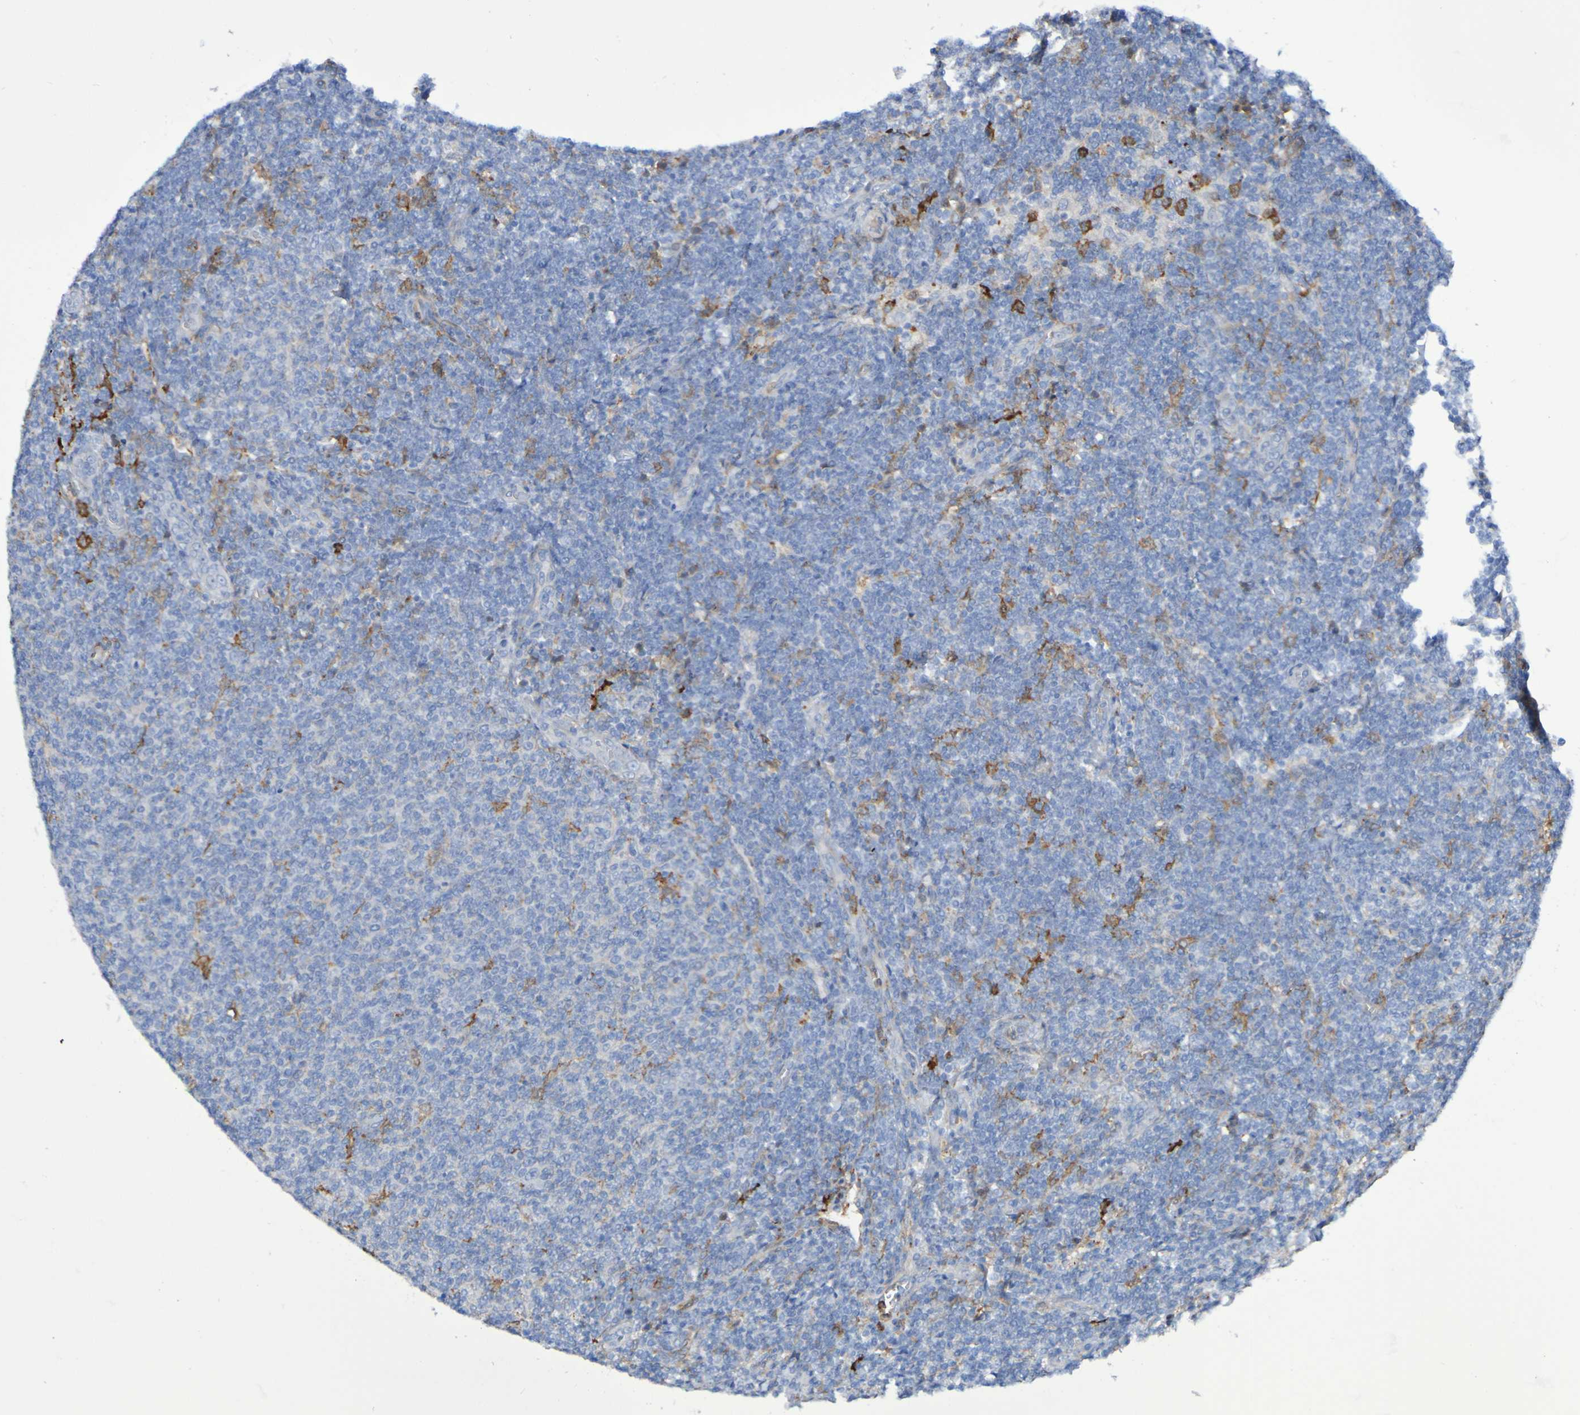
{"staining": {"intensity": "moderate", "quantity": "<25%", "location": "cytoplasmic/membranous"}, "tissue": "lymphoma", "cell_type": "Tumor cells", "image_type": "cancer", "snomed": [{"axis": "morphology", "description": "Malignant lymphoma, non-Hodgkin's type, Low grade"}, {"axis": "topography", "description": "Lymph node"}], "caption": "A high-resolution micrograph shows IHC staining of malignant lymphoma, non-Hodgkin's type (low-grade), which displays moderate cytoplasmic/membranous staining in about <25% of tumor cells.", "gene": "SCRG1", "patient": {"sex": "male", "age": 66}}